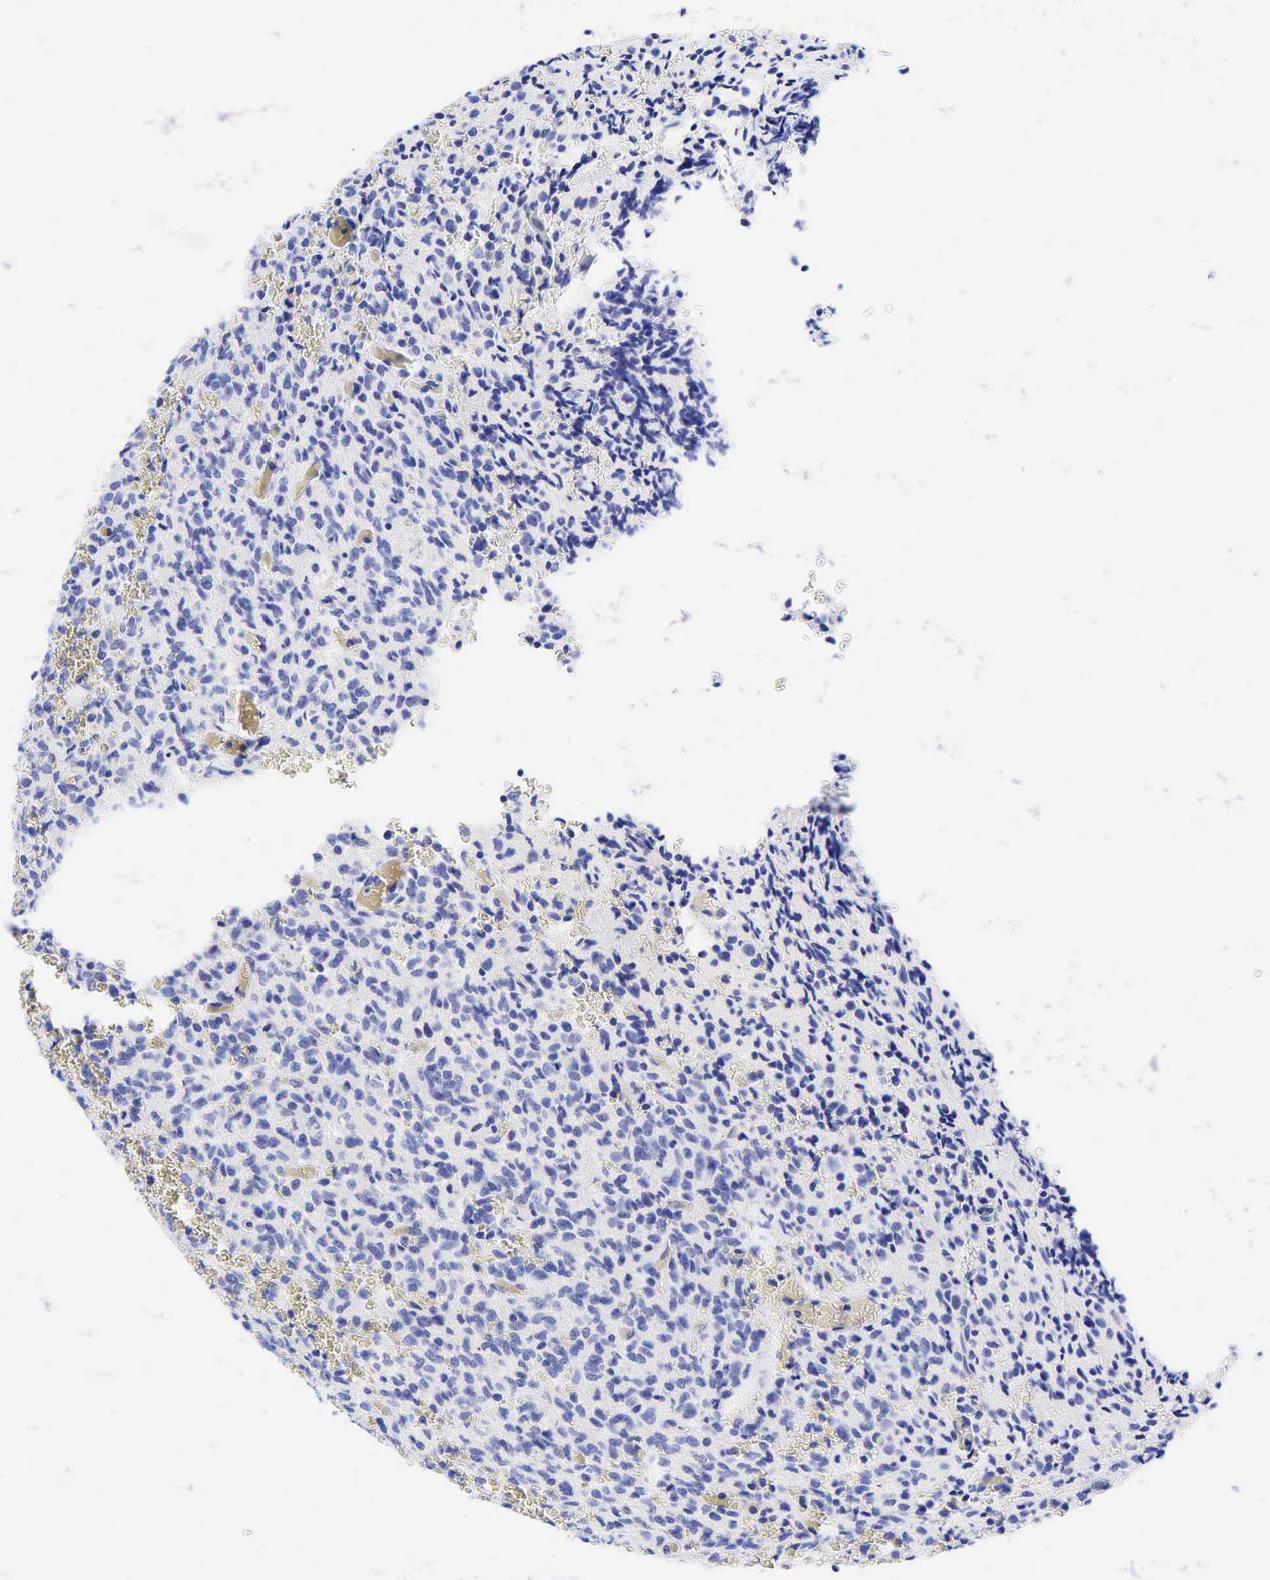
{"staining": {"intensity": "negative", "quantity": "none", "location": "none"}, "tissue": "glioma", "cell_type": "Tumor cells", "image_type": "cancer", "snomed": [{"axis": "morphology", "description": "Glioma, malignant, High grade"}, {"axis": "topography", "description": "Brain"}], "caption": "Human malignant high-grade glioma stained for a protein using immunohistochemistry shows no positivity in tumor cells.", "gene": "TNFRSF8", "patient": {"sex": "male", "age": 56}}